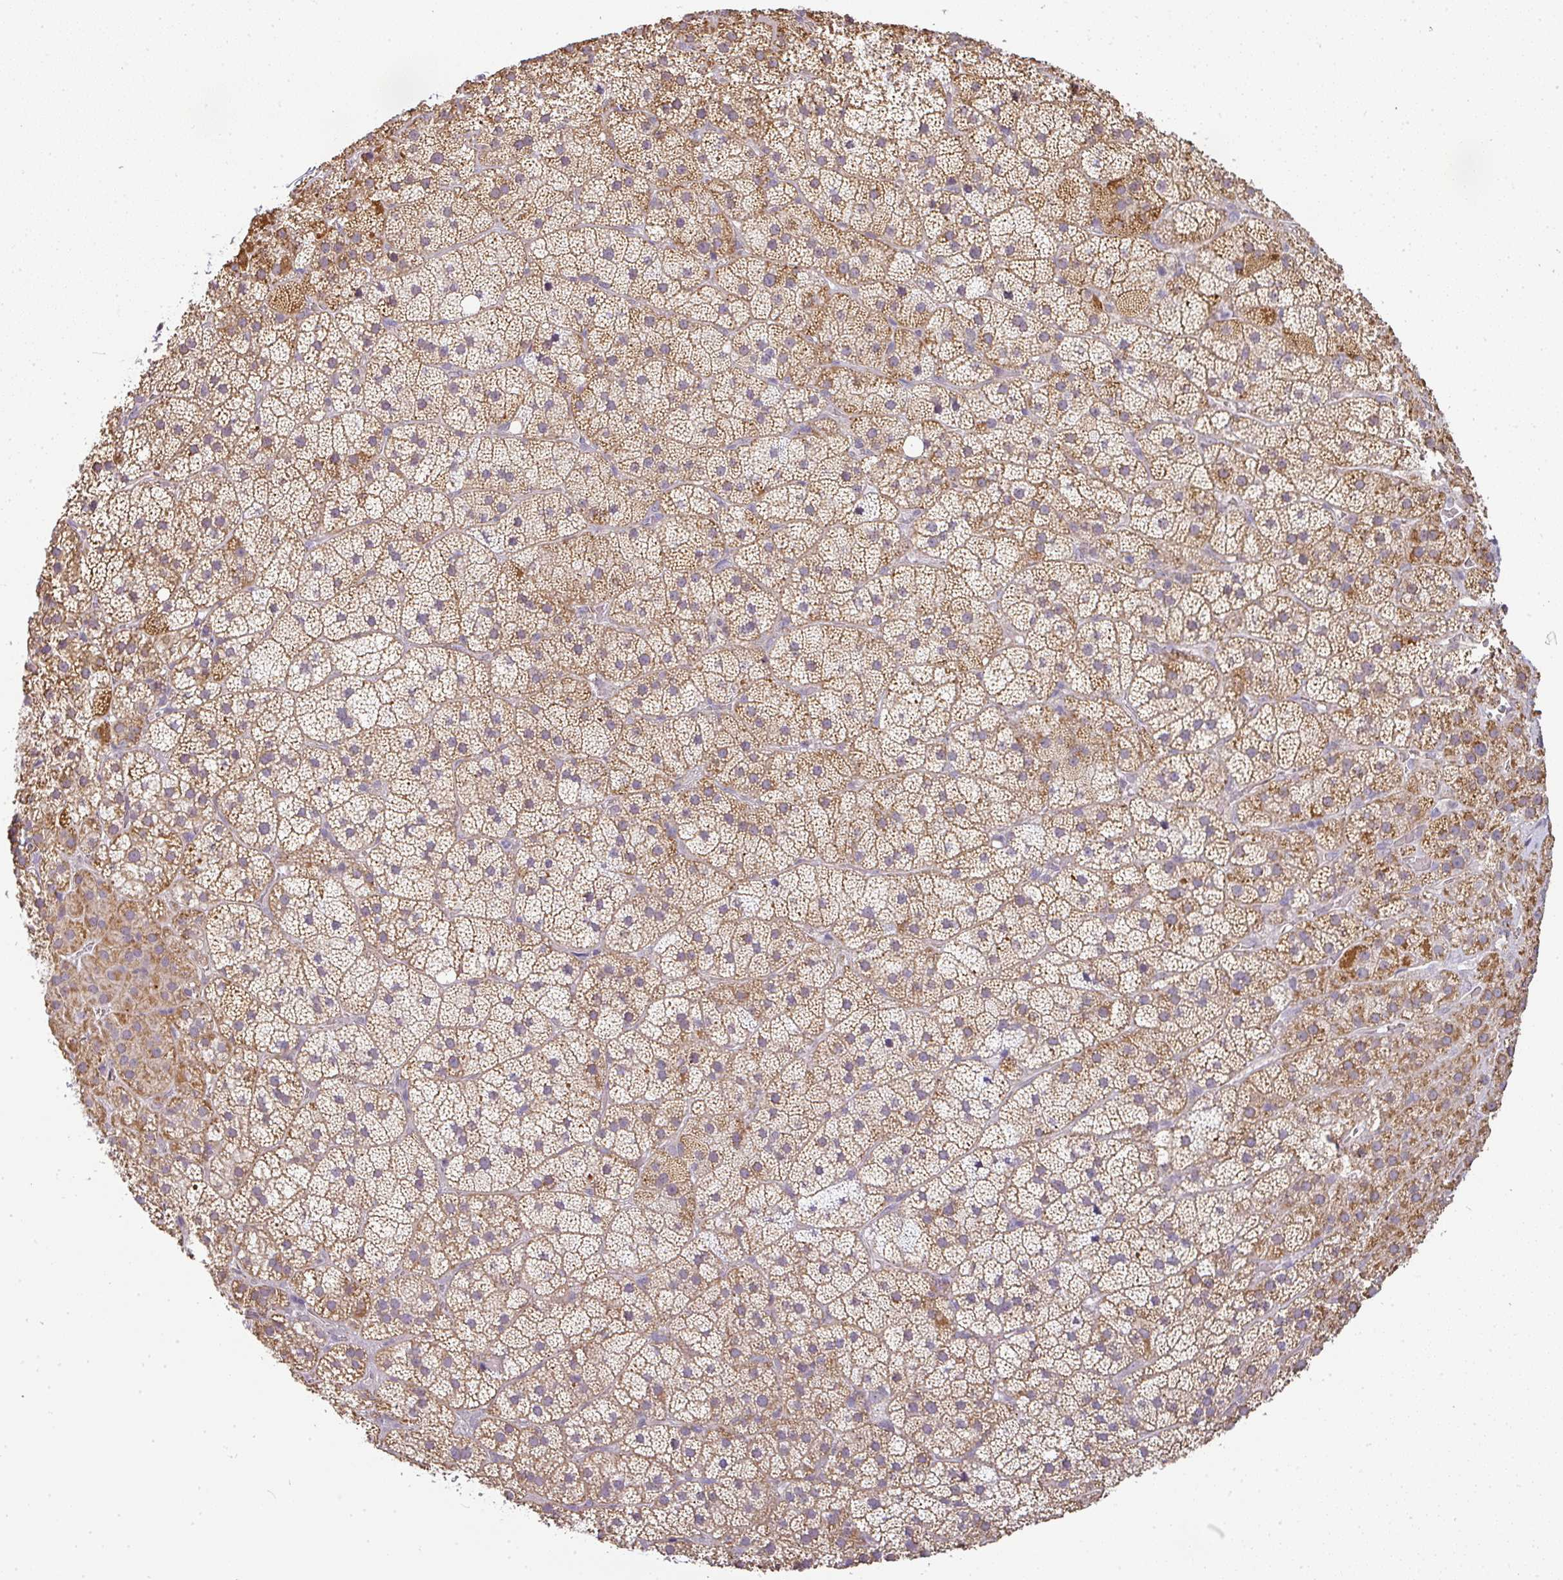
{"staining": {"intensity": "moderate", "quantity": ">75%", "location": "cytoplasmic/membranous"}, "tissue": "adrenal gland", "cell_type": "Glandular cells", "image_type": "normal", "snomed": [{"axis": "morphology", "description": "Normal tissue, NOS"}, {"axis": "topography", "description": "Adrenal gland"}], "caption": "Immunohistochemical staining of normal human adrenal gland reveals medium levels of moderate cytoplasmic/membranous expression in approximately >75% of glandular cells. (DAB (3,3'-diaminobenzidine) IHC, brown staining for protein, blue staining for nuclei).", "gene": "MYOM2", "patient": {"sex": "male", "age": 57}}